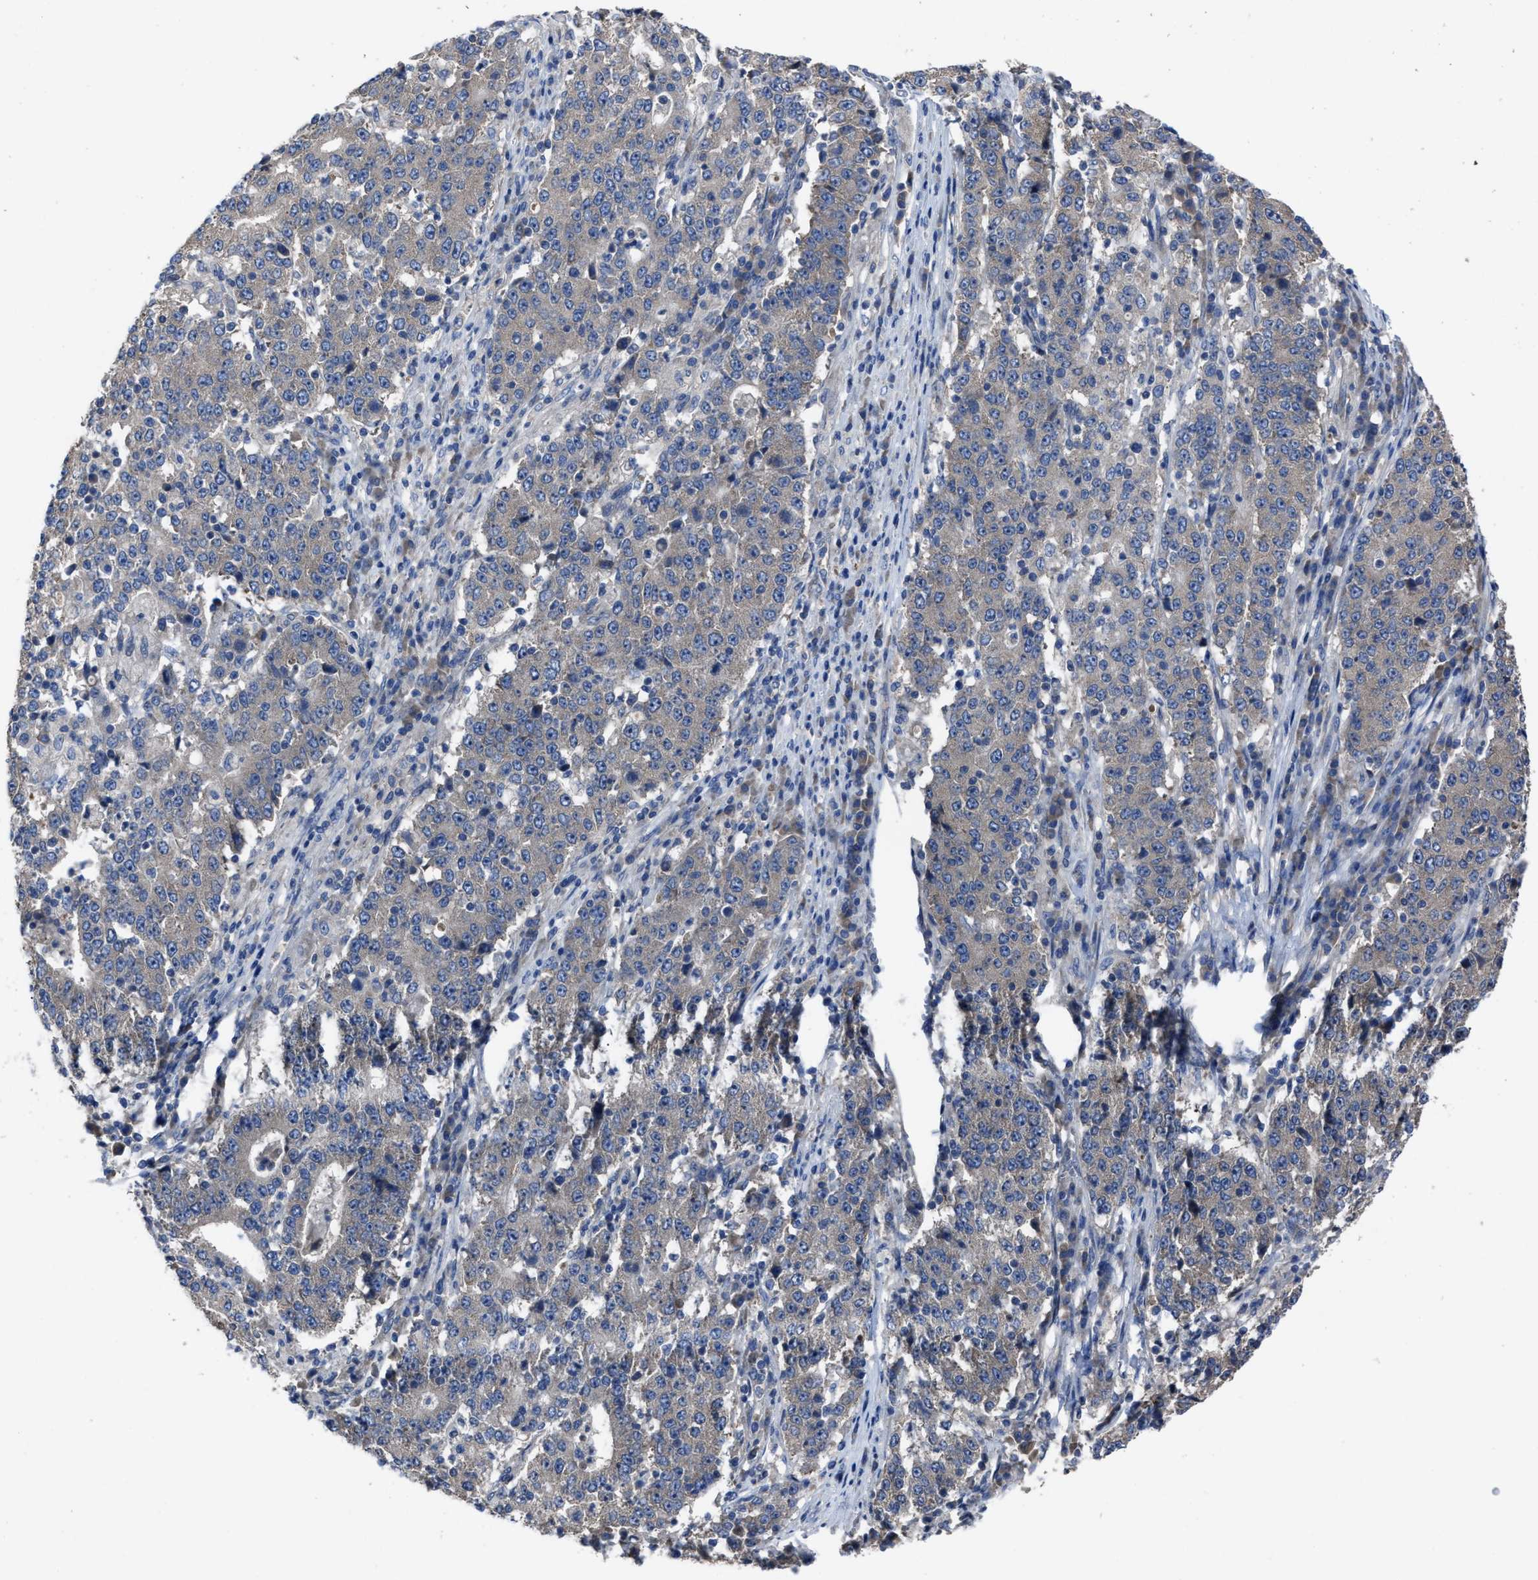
{"staining": {"intensity": "negative", "quantity": "none", "location": "none"}, "tissue": "stomach cancer", "cell_type": "Tumor cells", "image_type": "cancer", "snomed": [{"axis": "morphology", "description": "Adenocarcinoma, NOS"}, {"axis": "topography", "description": "Stomach"}], "caption": "Photomicrograph shows no protein staining in tumor cells of stomach cancer (adenocarcinoma) tissue. The staining was performed using DAB (3,3'-diaminobenzidine) to visualize the protein expression in brown, while the nuclei were stained in blue with hematoxylin (Magnification: 20x).", "gene": "UPF1", "patient": {"sex": "male", "age": 59}}